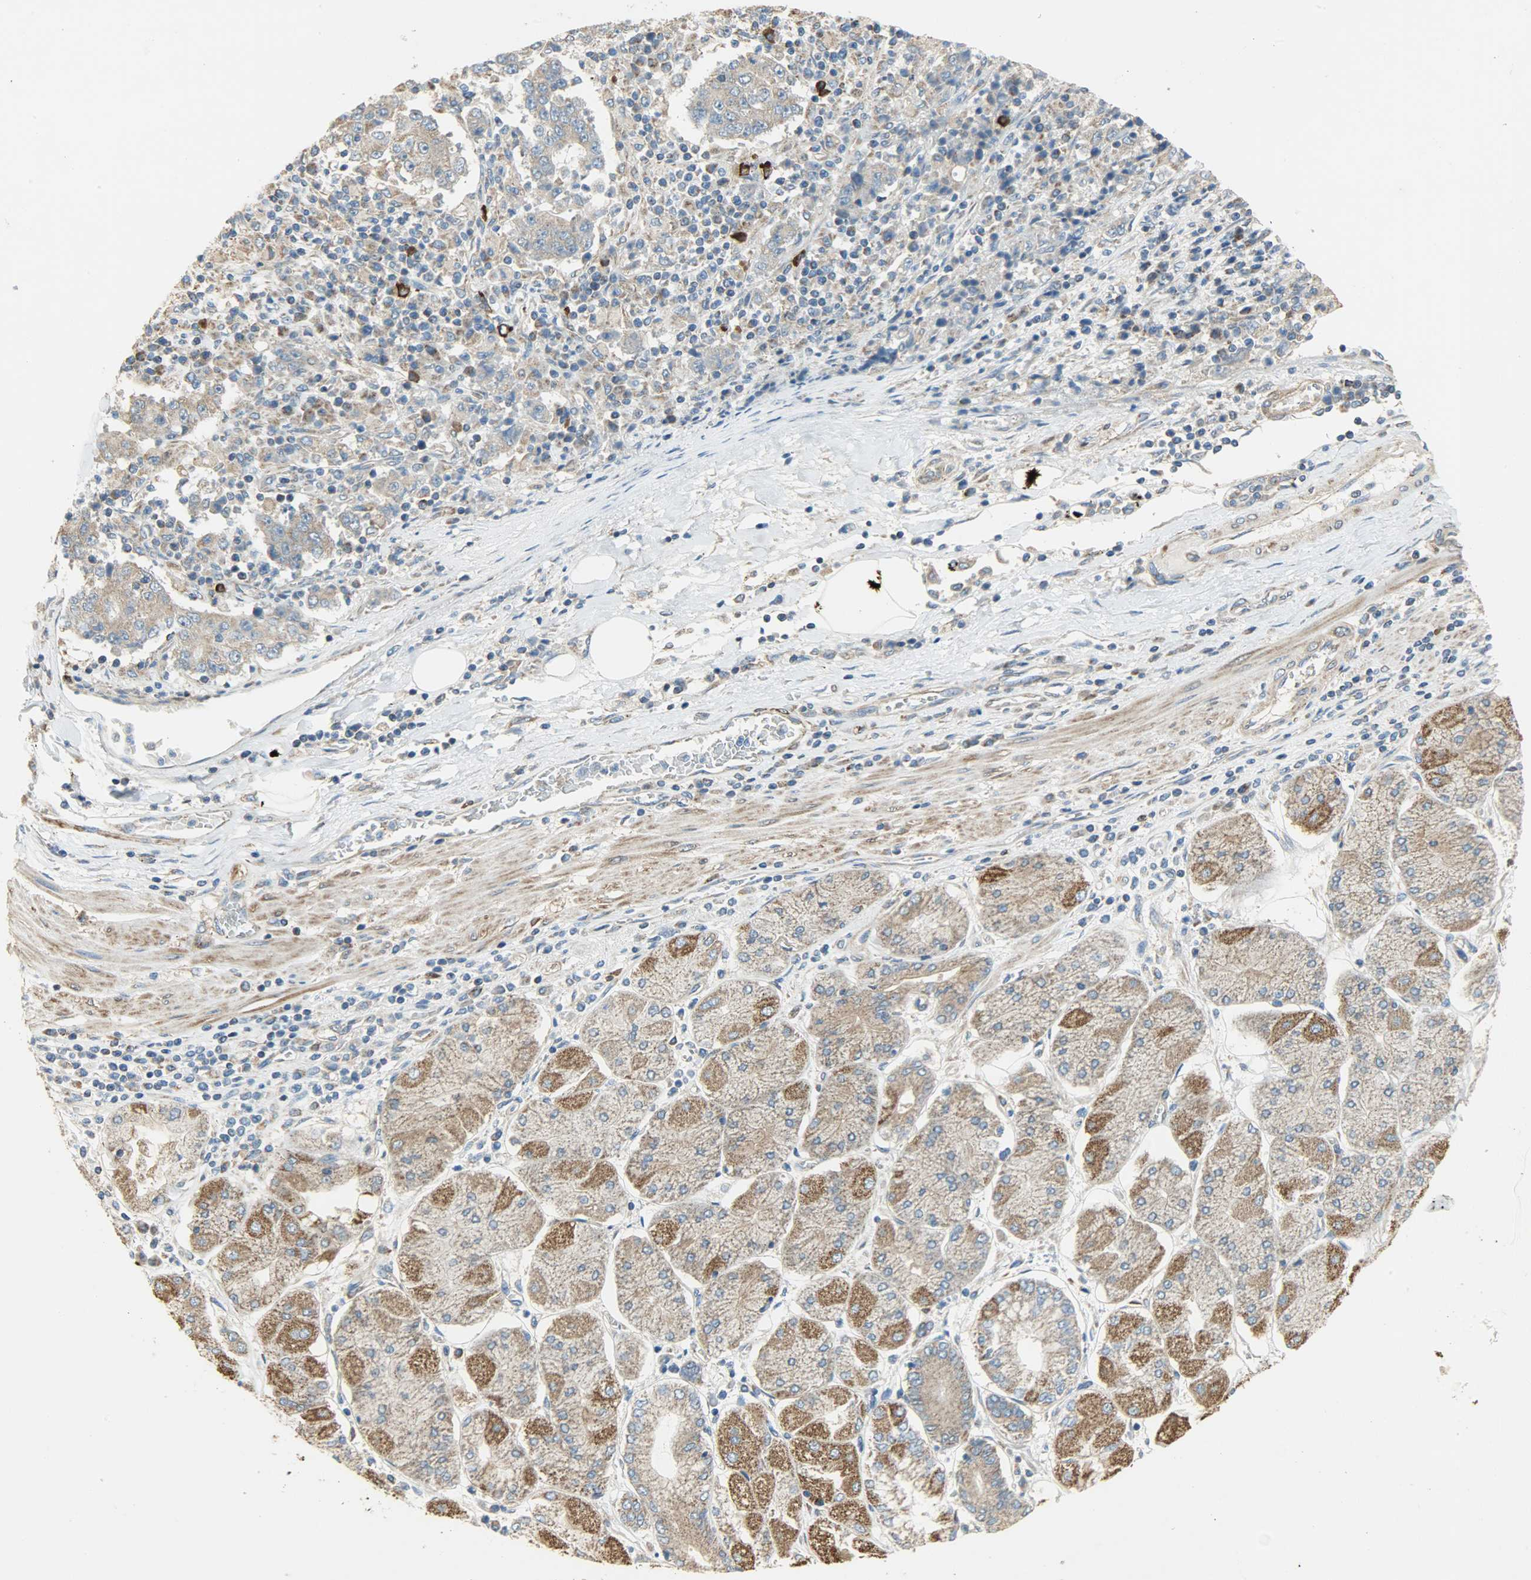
{"staining": {"intensity": "moderate", "quantity": ">75%", "location": "cytoplasmic/membranous"}, "tissue": "stomach cancer", "cell_type": "Tumor cells", "image_type": "cancer", "snomed": [{"axis": "morphology", "description": "Normal tissue, NOS"}, {"axis": "morphology", "description": "Adenocarcinoma, NOS"}, {"axis": "topography", "description": "Stomach, upper"}, {"axis": "topography", "description": "Stomach"}], "caption": "Adenocarcinoma (stomach) was stained to show a protein in brown. There is medium levels of moderate cytoplasmic/membranous expression in approximately >75% of tumor cells.", "gene": "C1orf198", "patient": {"sex": "male", "age": 59}}